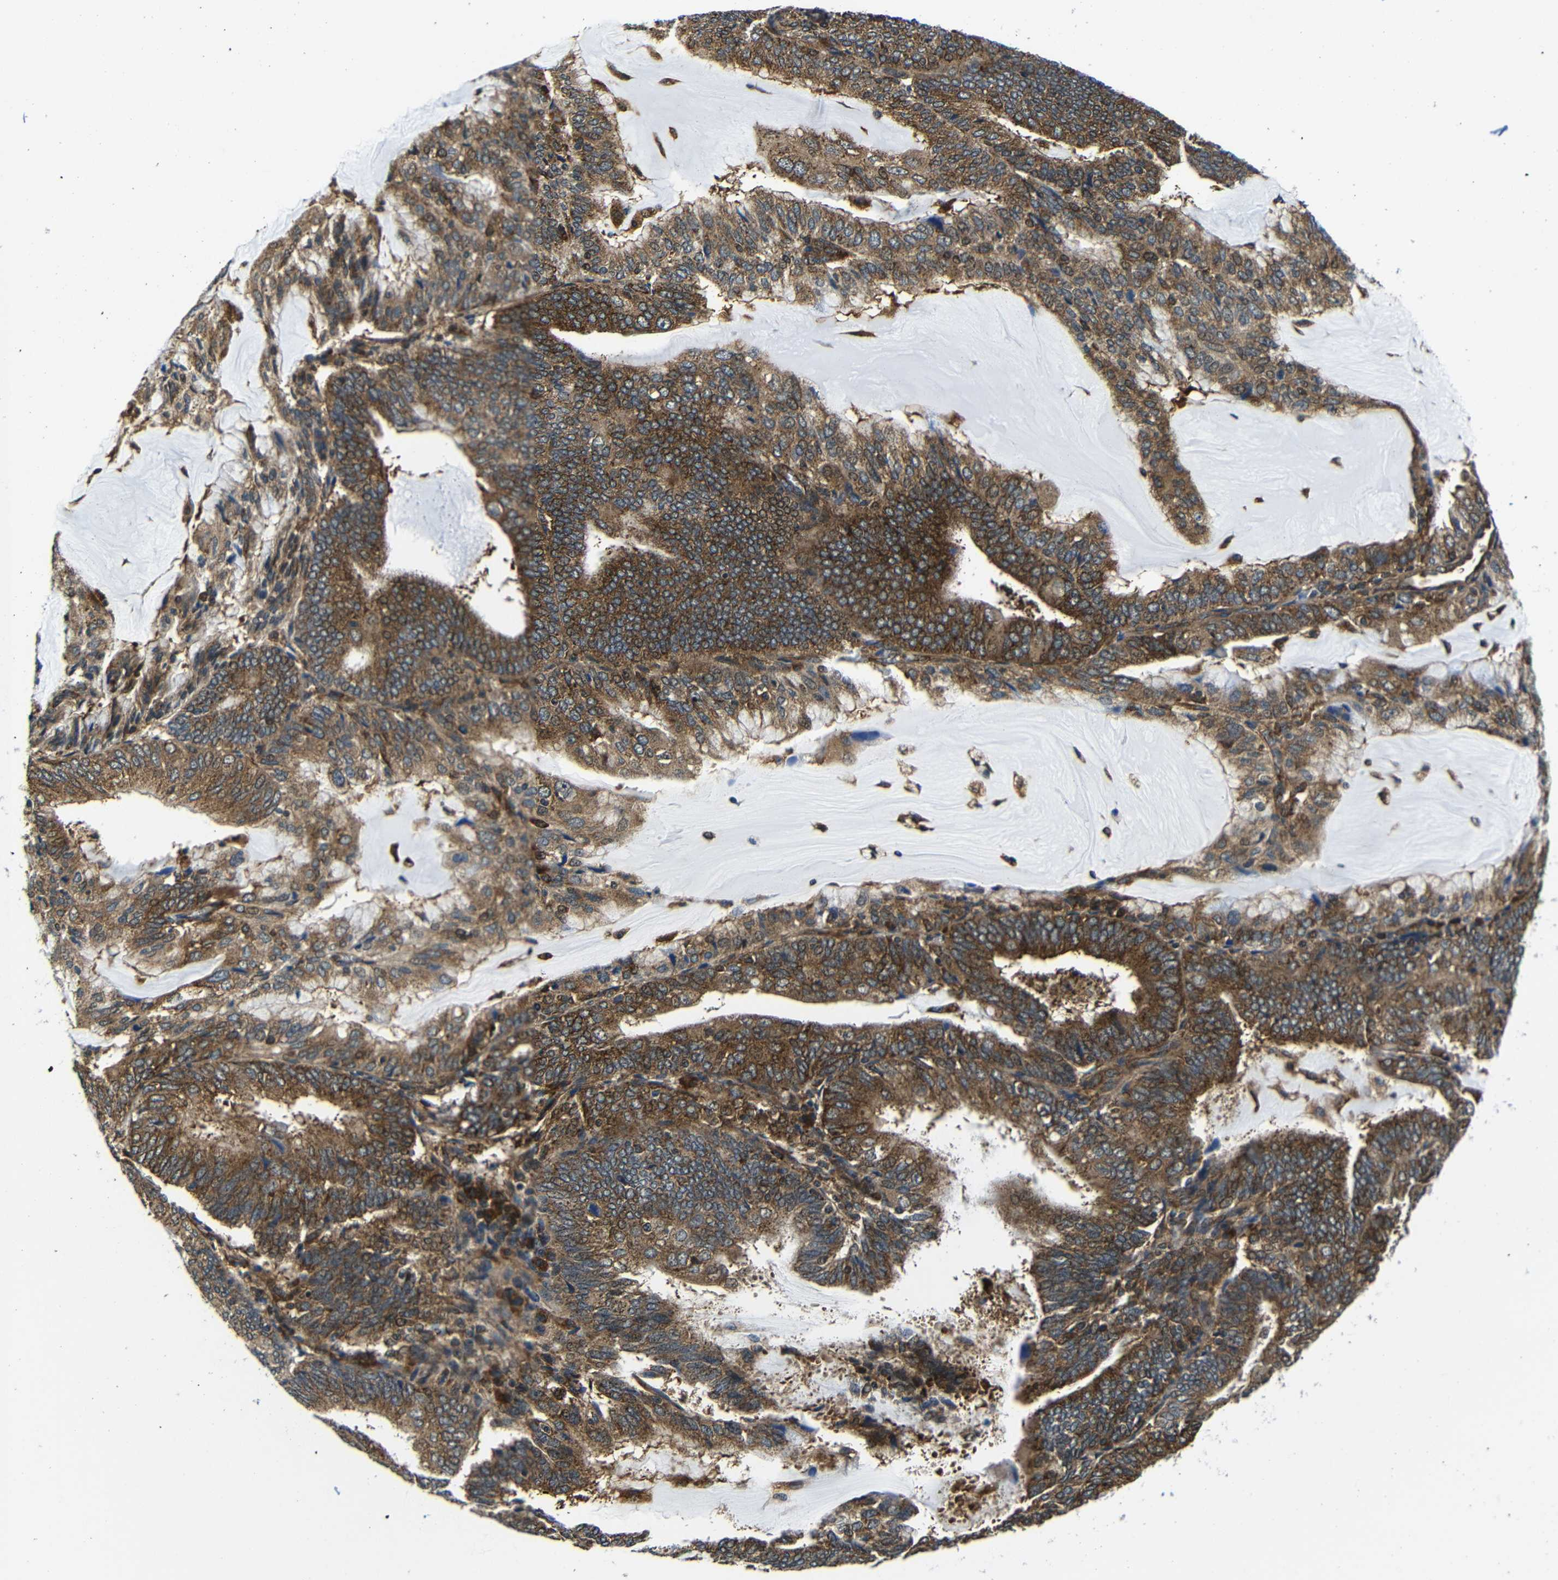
{"staining": {"intensity": "moderate", "quantity": ">75%", "location": "cytoplasmic/membranous"}, "tissue": "endometrial cancer", "cell_type": "Tumor cells", "image_type": "cancer", "snomed": [{"axis": "morphology", "description": "Adenocarcinoma, NOS"}, {"axis": "topography", "description": "Endometrium"}], "caption": "A micrograph of endometrial cancer stained for a protein displays moderate cytoplasmic/membranous brown staining in tumor cells.", "gene": "ABCE1", "patient": {"sex": "female", "age": 81}}